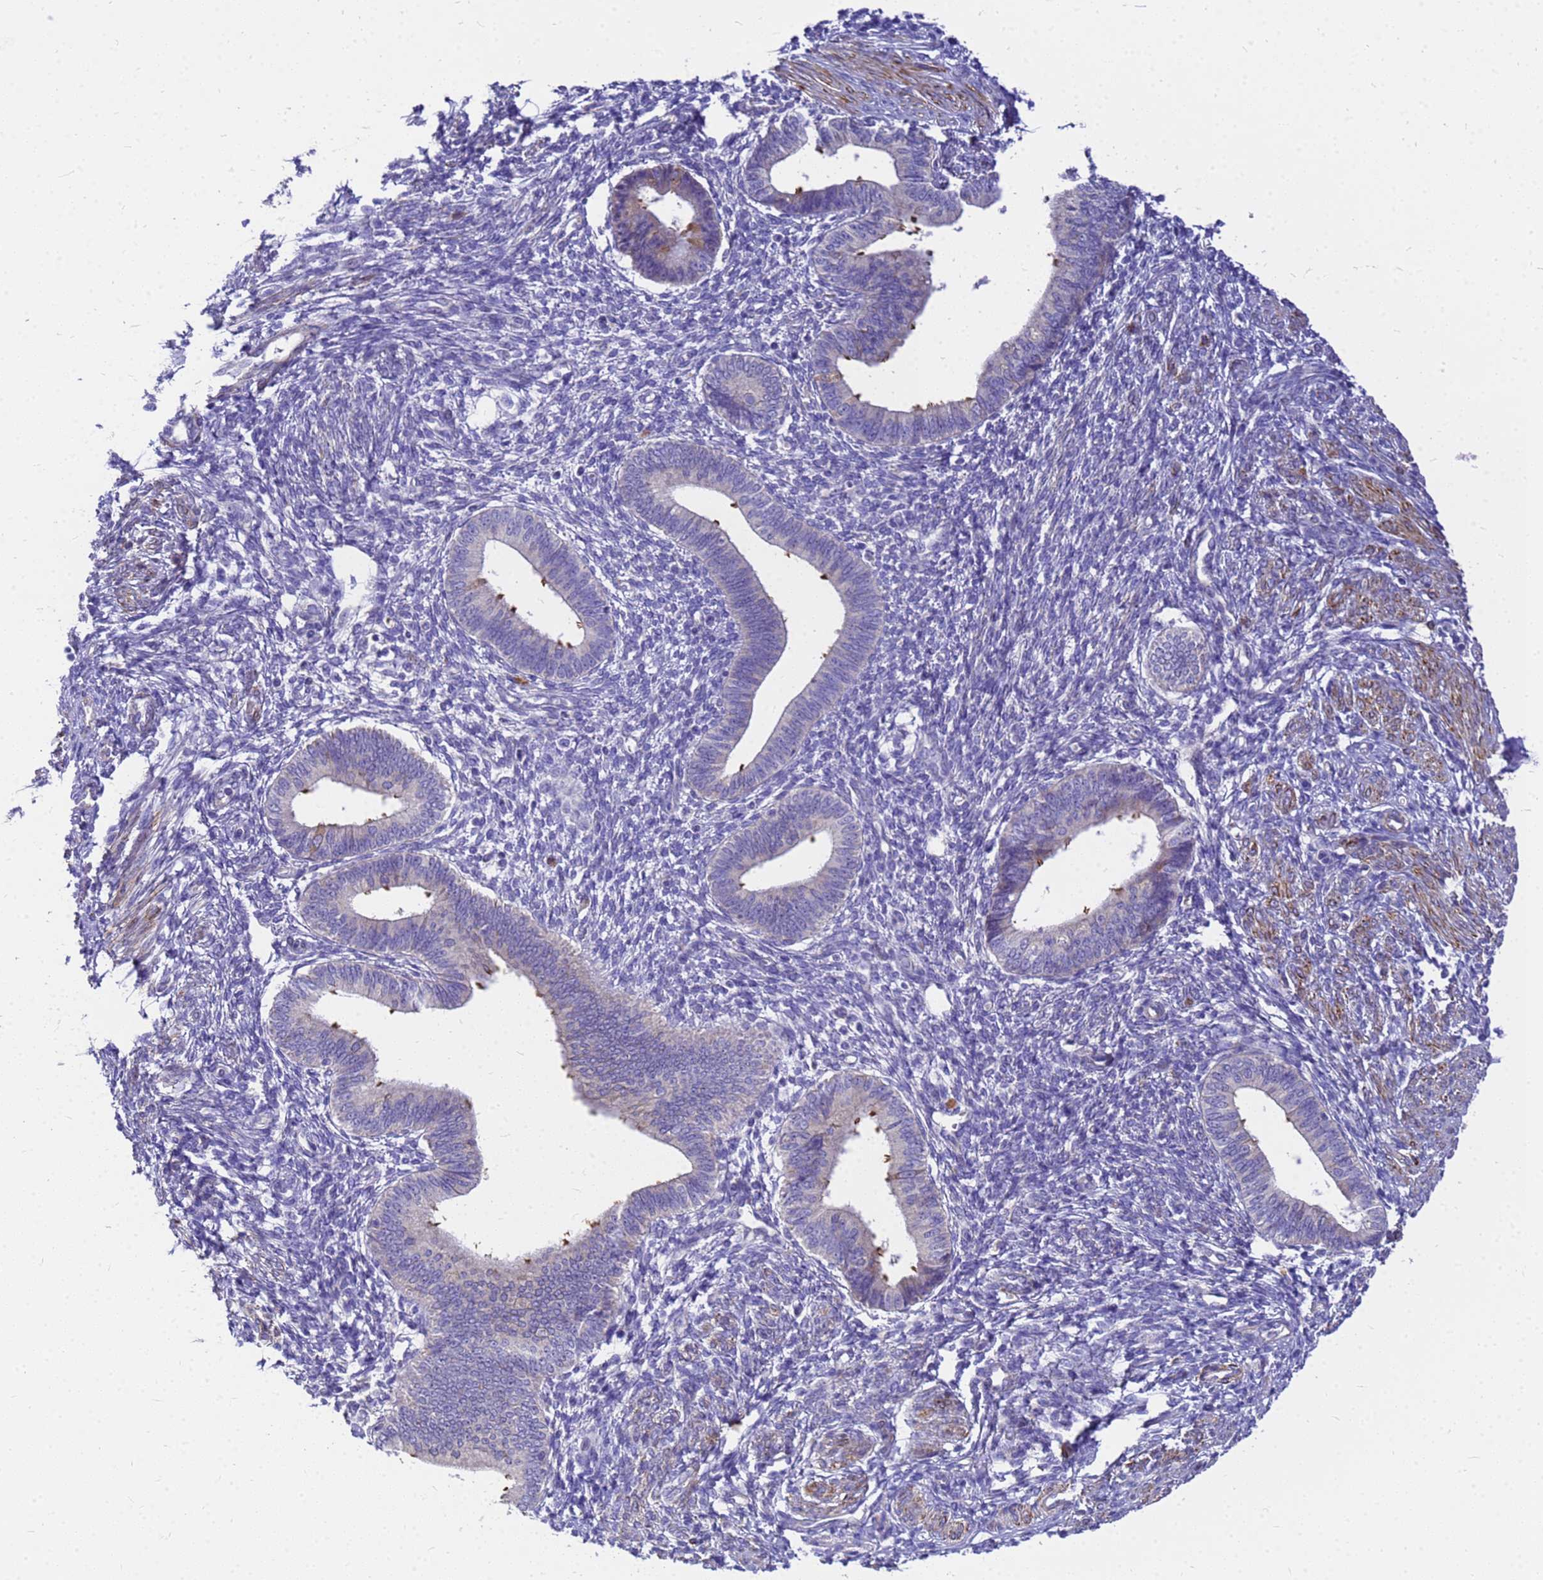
{"staining": {"intensity": "negative", "quantity": "none", "location": "none"}, "tissue": "endometrium", "cell_type": "Cells in endometrial stroma", "image_type": "normal", "snomed": [{"axis": "morphology", "description": "Normal tissue, NOS"}, {"axis": "topography", "description": "Endometrium"}], "caption": "Immunohistochemistry (IHC) photomicrograph of normal endometrium stained for a protein (brown), which shows no positivity in cells in endometrial stroma.", "gene": "POP7", "patient": {"sex": "female", "age": 46}}